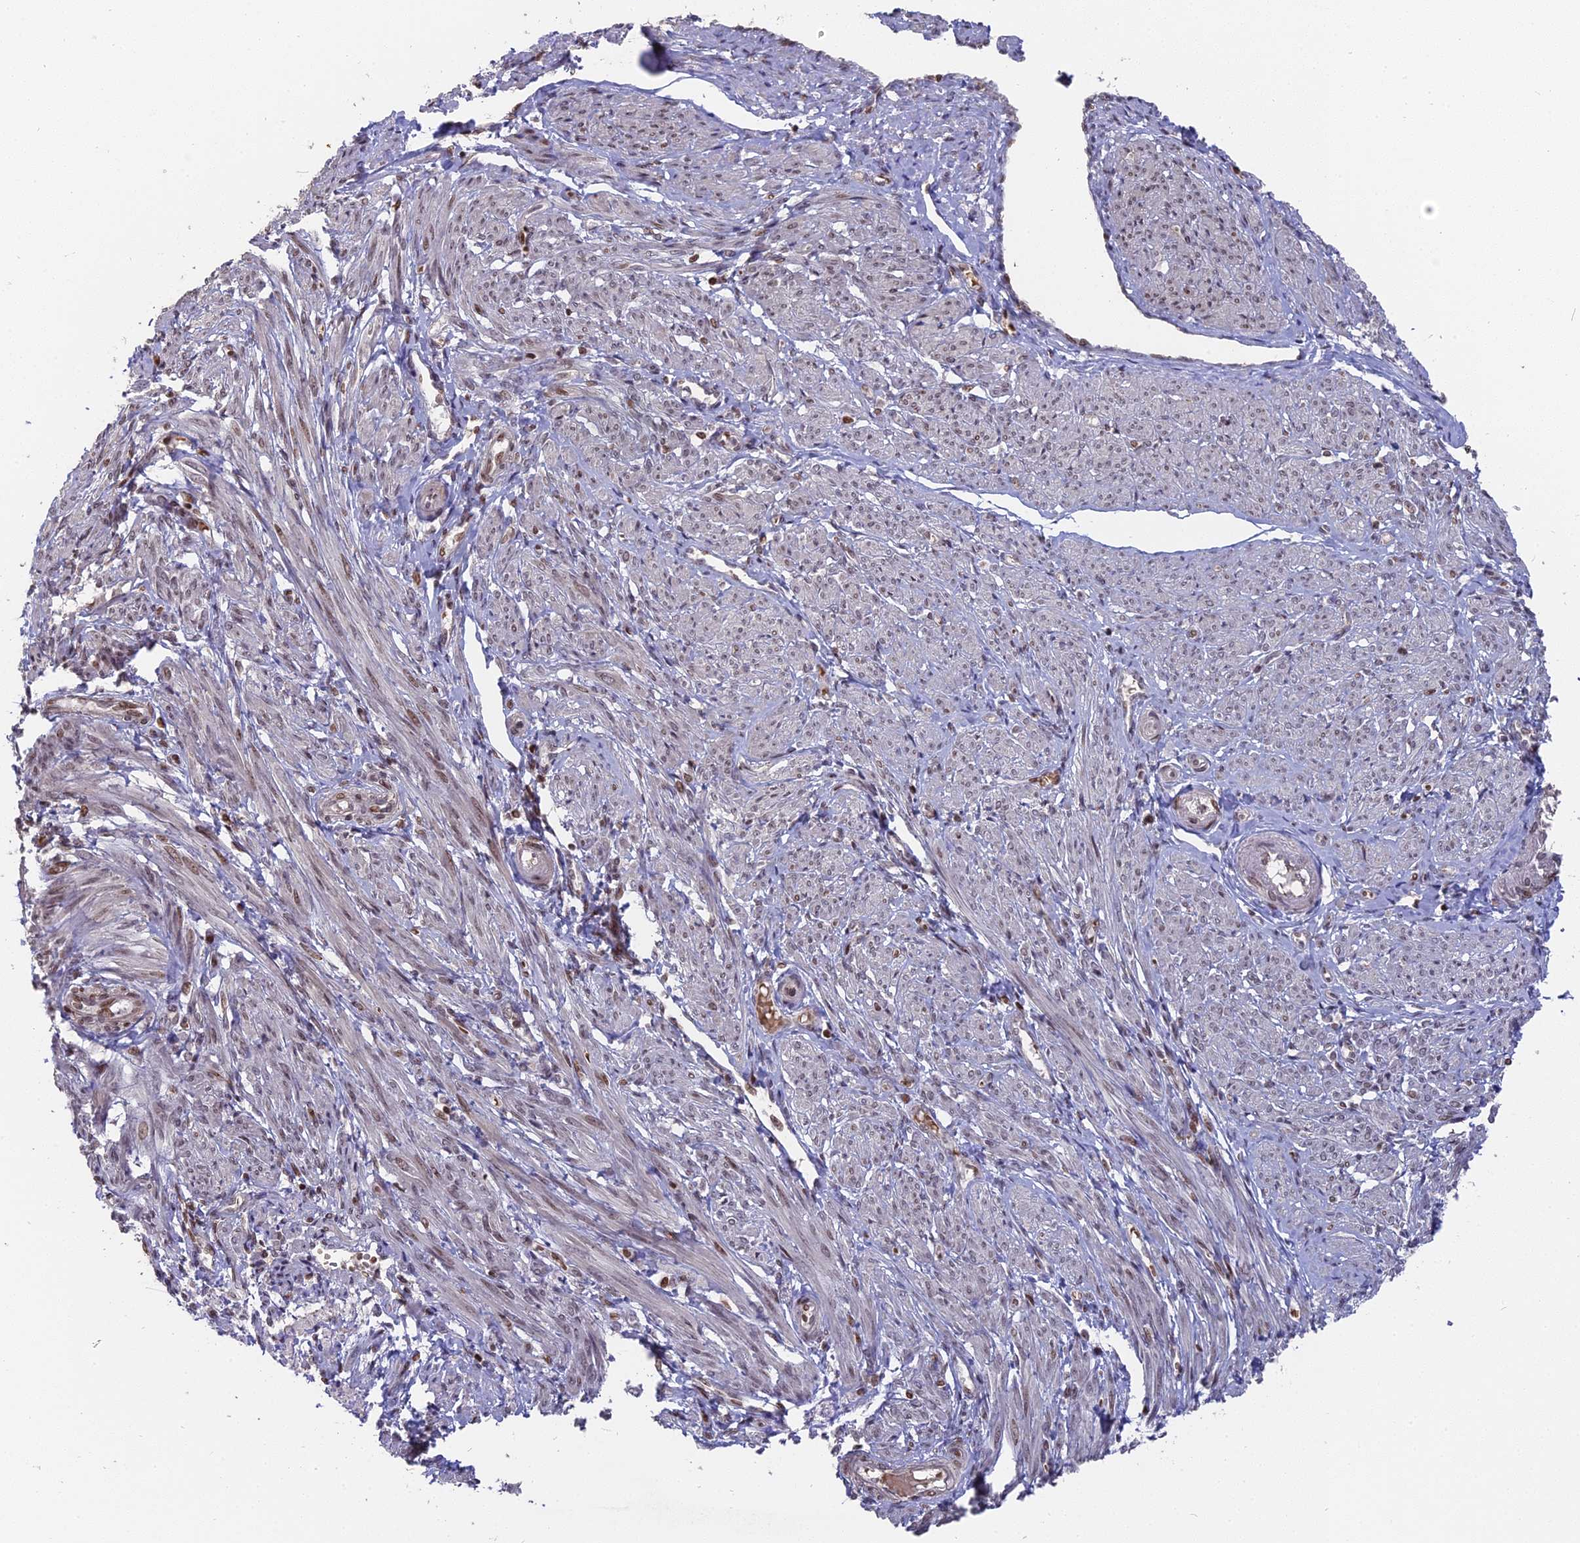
{"staining": {"intensity": "weak", "quantity": "25%-75%", "location": "nuclear"}, "tissue": "smooth muscle", "cell_type": "Smooth muscle cells", "image_type": "normal", "snomed": [{"axis": "morphology", "description": "Normal tissue, NOS"}, {"axis": "topography", "description": "Smooth muscle"}], "caption": "Immunohistochemical staining of benign human smooth muscle reveals low levels of weak nuclear expression in about 25%-75% of smooth muscle cells.", "gene": "NR1H3", "patient": {"sex": "female", "age": 39}}